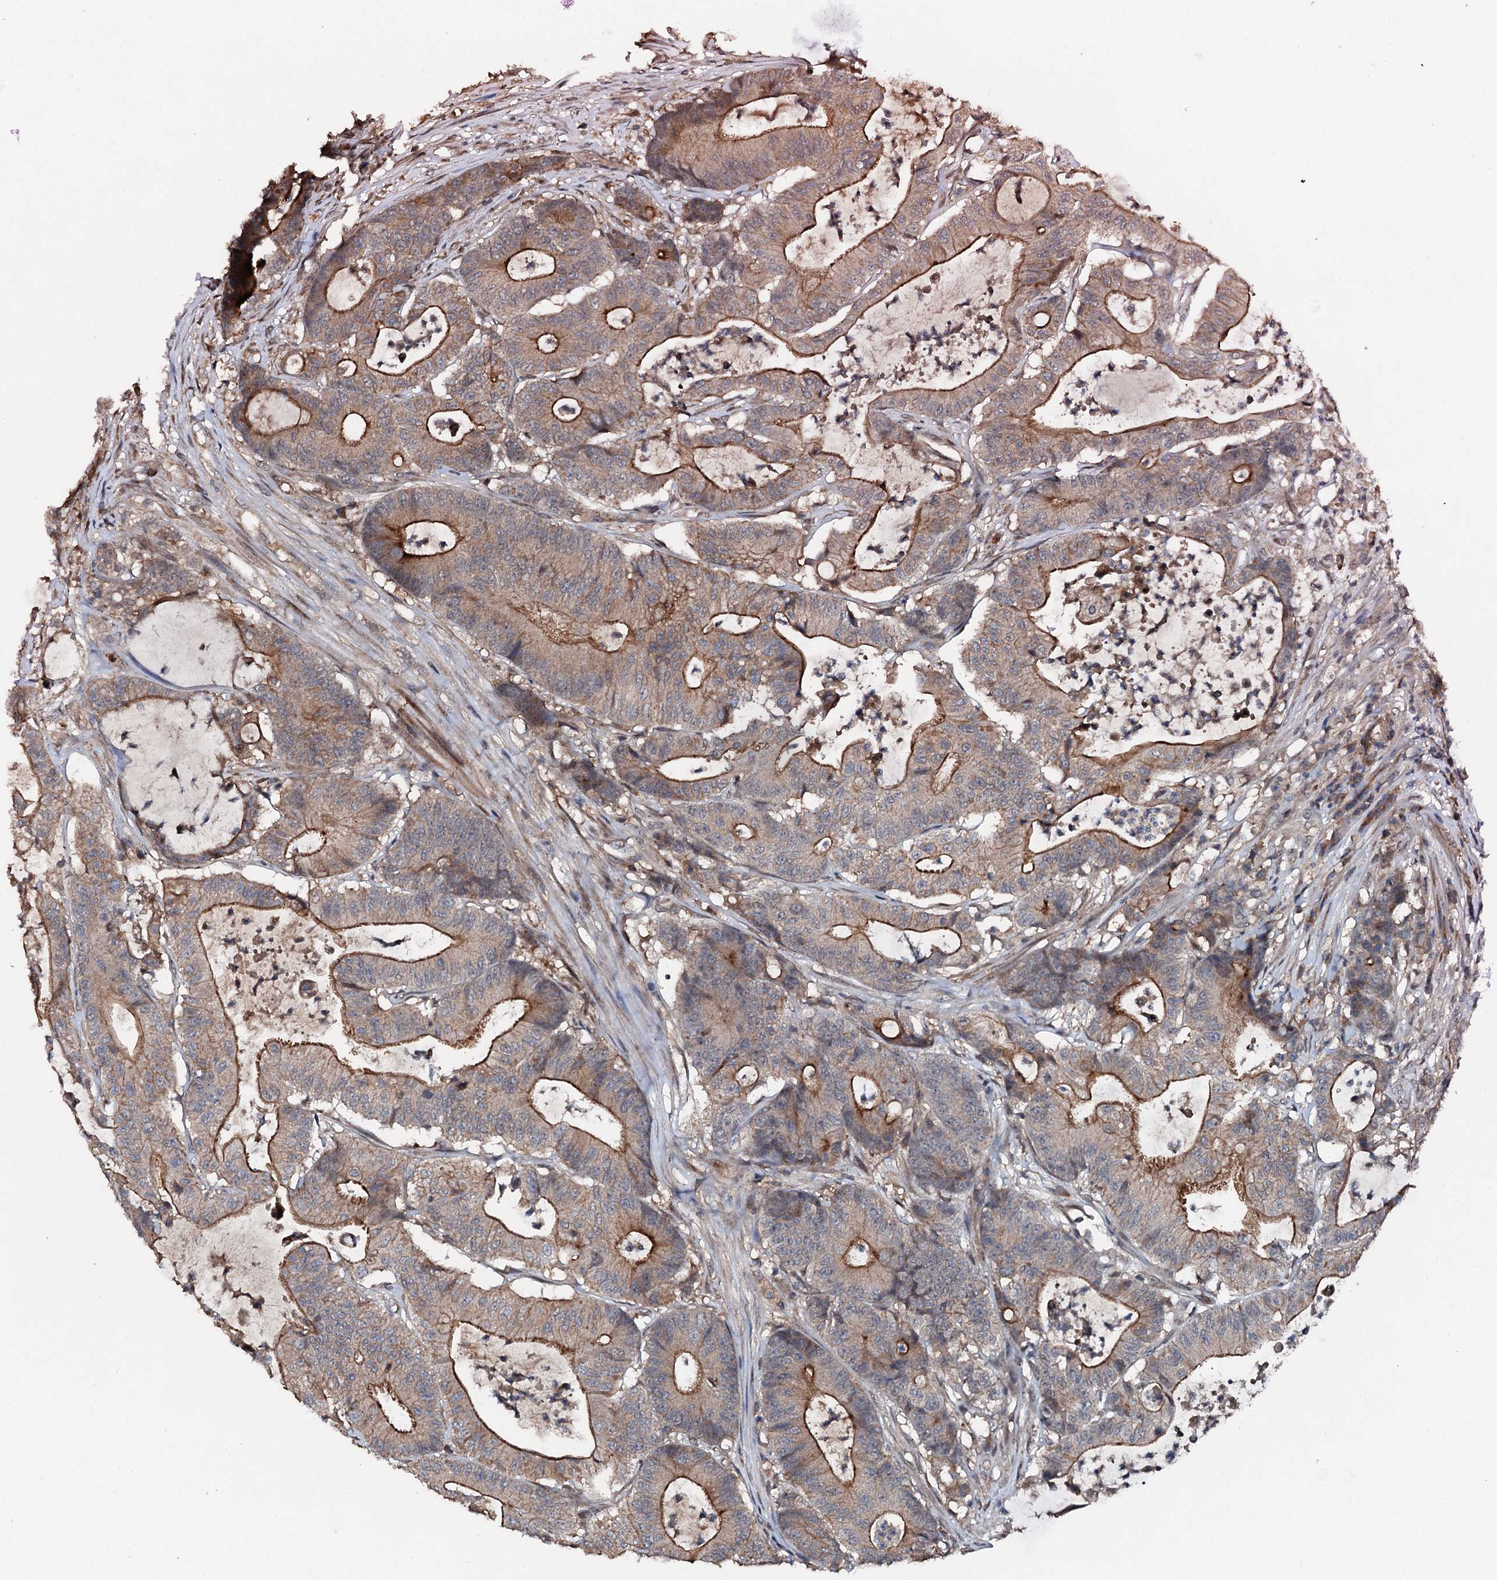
{"staining": {"intensity": "moderate", "quantity": ">75%", "location": "cytoplasmic/membranous"}, "tissue": "colorectal cancer", "cell_type": "Tumor cells", "image_type": "cancer", "snomed": [{"axis": "morphology", "description": "Adenocarcinoma, NOS"}, {"axis": "topography", "description": "Colon"}], "caption": "IHC (DAB) staining of human colorectal adenocarcinoma reveals moderate cytoplasmic/membranous protein positivity in about >75% of tumor cells.", "gene": "FLYWCH1", "patient": {"sex": "female", "age": 84}}